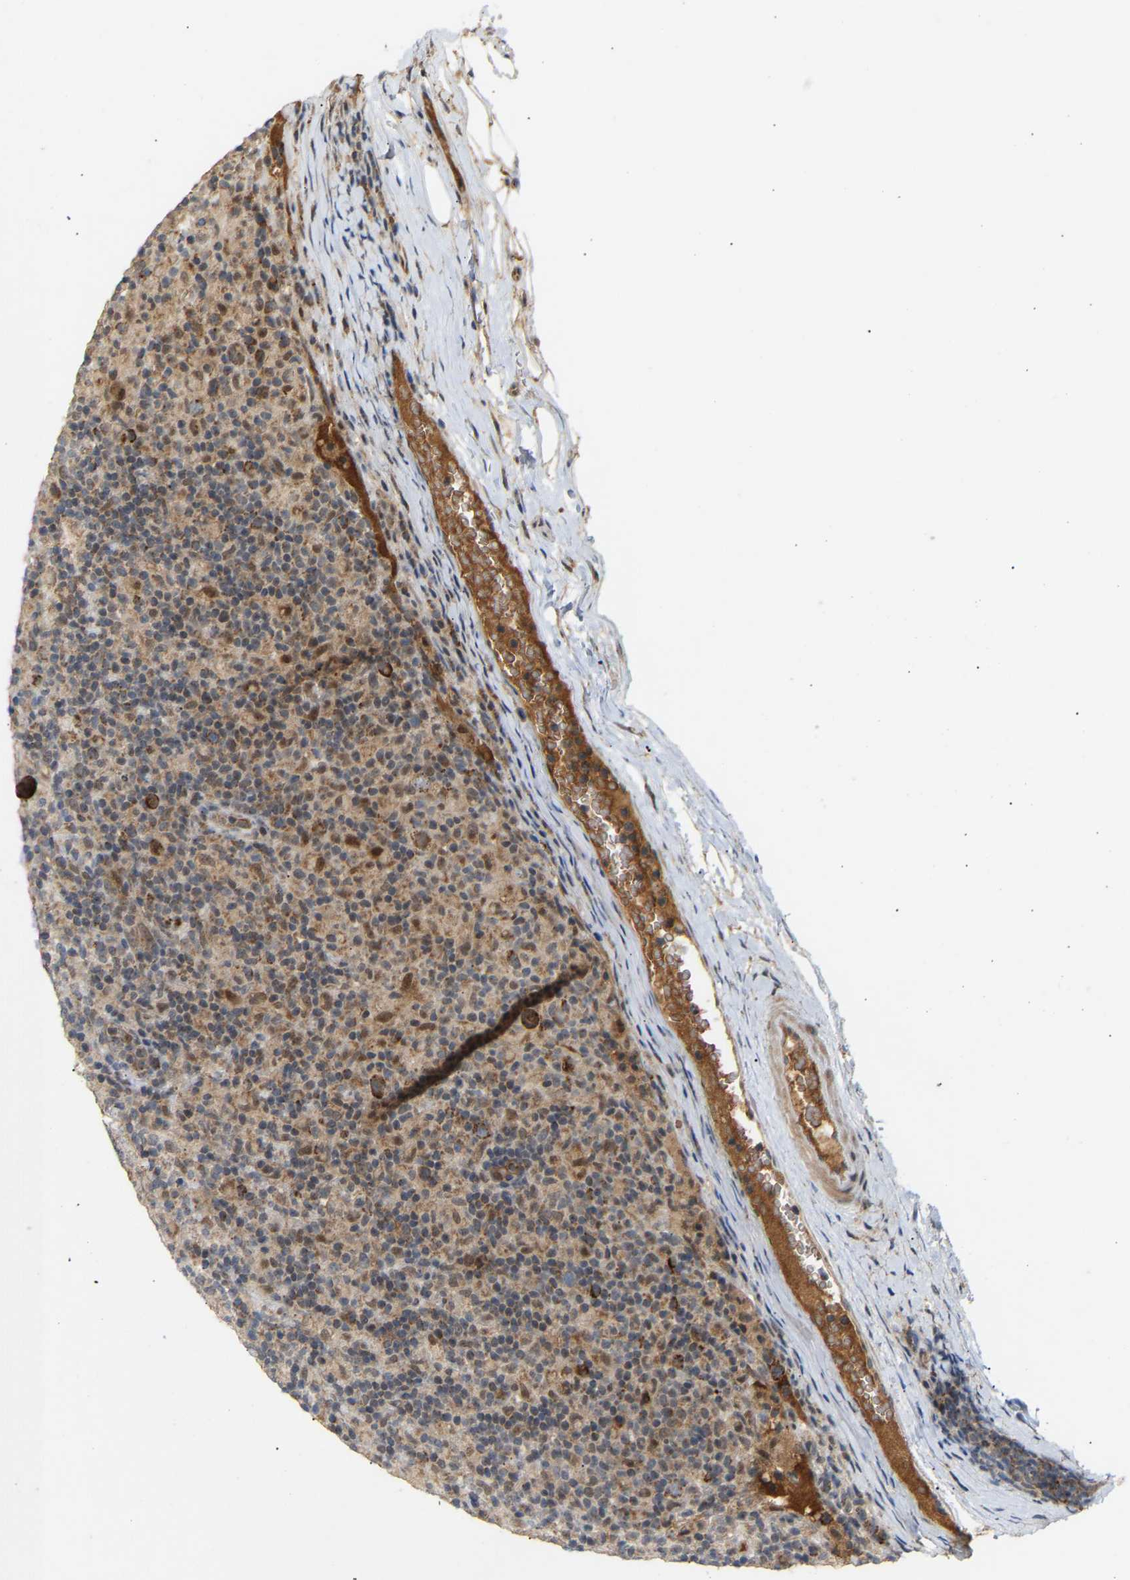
{"staining": {"intensity": "moderate", "quantity": ">75%", "location": "cytoplasmic/membranous"}, "tissue": "lymphoma", "cell_type": "Tumor cells", "image_type": "cancer", "snomed": [{"axis": "morphology", "description": "Hodgkin's disease, NOS"}, {"axis": "topography", "description": "Lymph node"}], "caption": "Immunohistochemistry (IHC) (DAB (3,3'-diaminobenzidine)) staining of Hodgkin's disease shows moderate cytoplasmic/membranous protein expression in about >75% of tumor cells.", "gene": "PTCD1", "patient": {"sex": "male", "age": 70}}